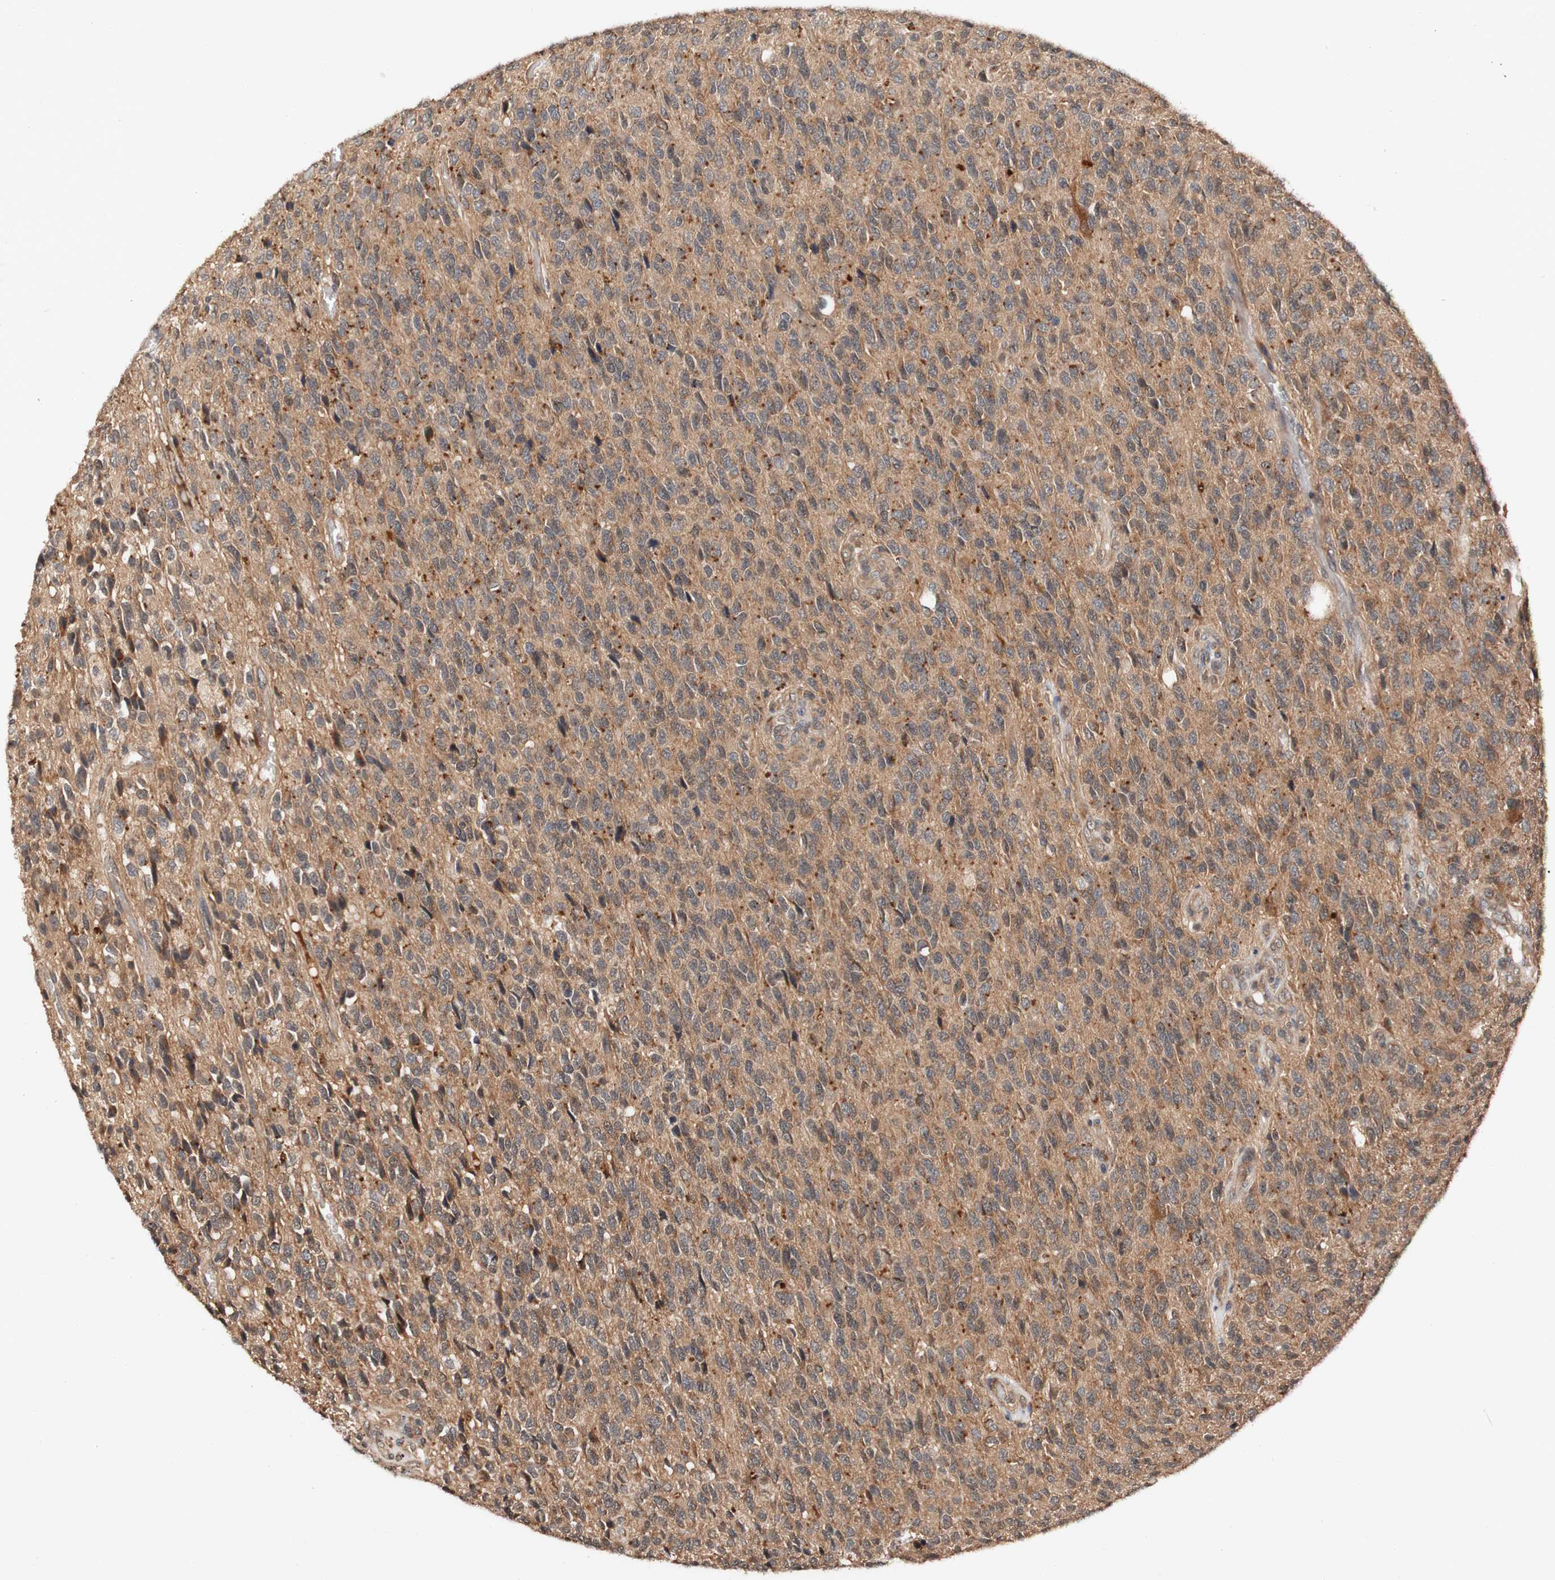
{"staining": {"intensity": "weak", "quantity": ">75%", "location": "cytoplasmic/membranous"}, "tissue": "glioma", "cell_type": "Tumor cells", "image_type": "cancer", "snomed": [{"axis": "morphology", "description": "Glioma, malignant, High grade"}, {"axis": "topography", "description": "pancreas cauda"}], "caption": "DAB immunohistochemical staining of glioma shows weak cytoplasmic/membranous protein expression in about >75% of tumor cells.", "gene": "PIN1", "patient": {"sex": "male", "age": 60}}